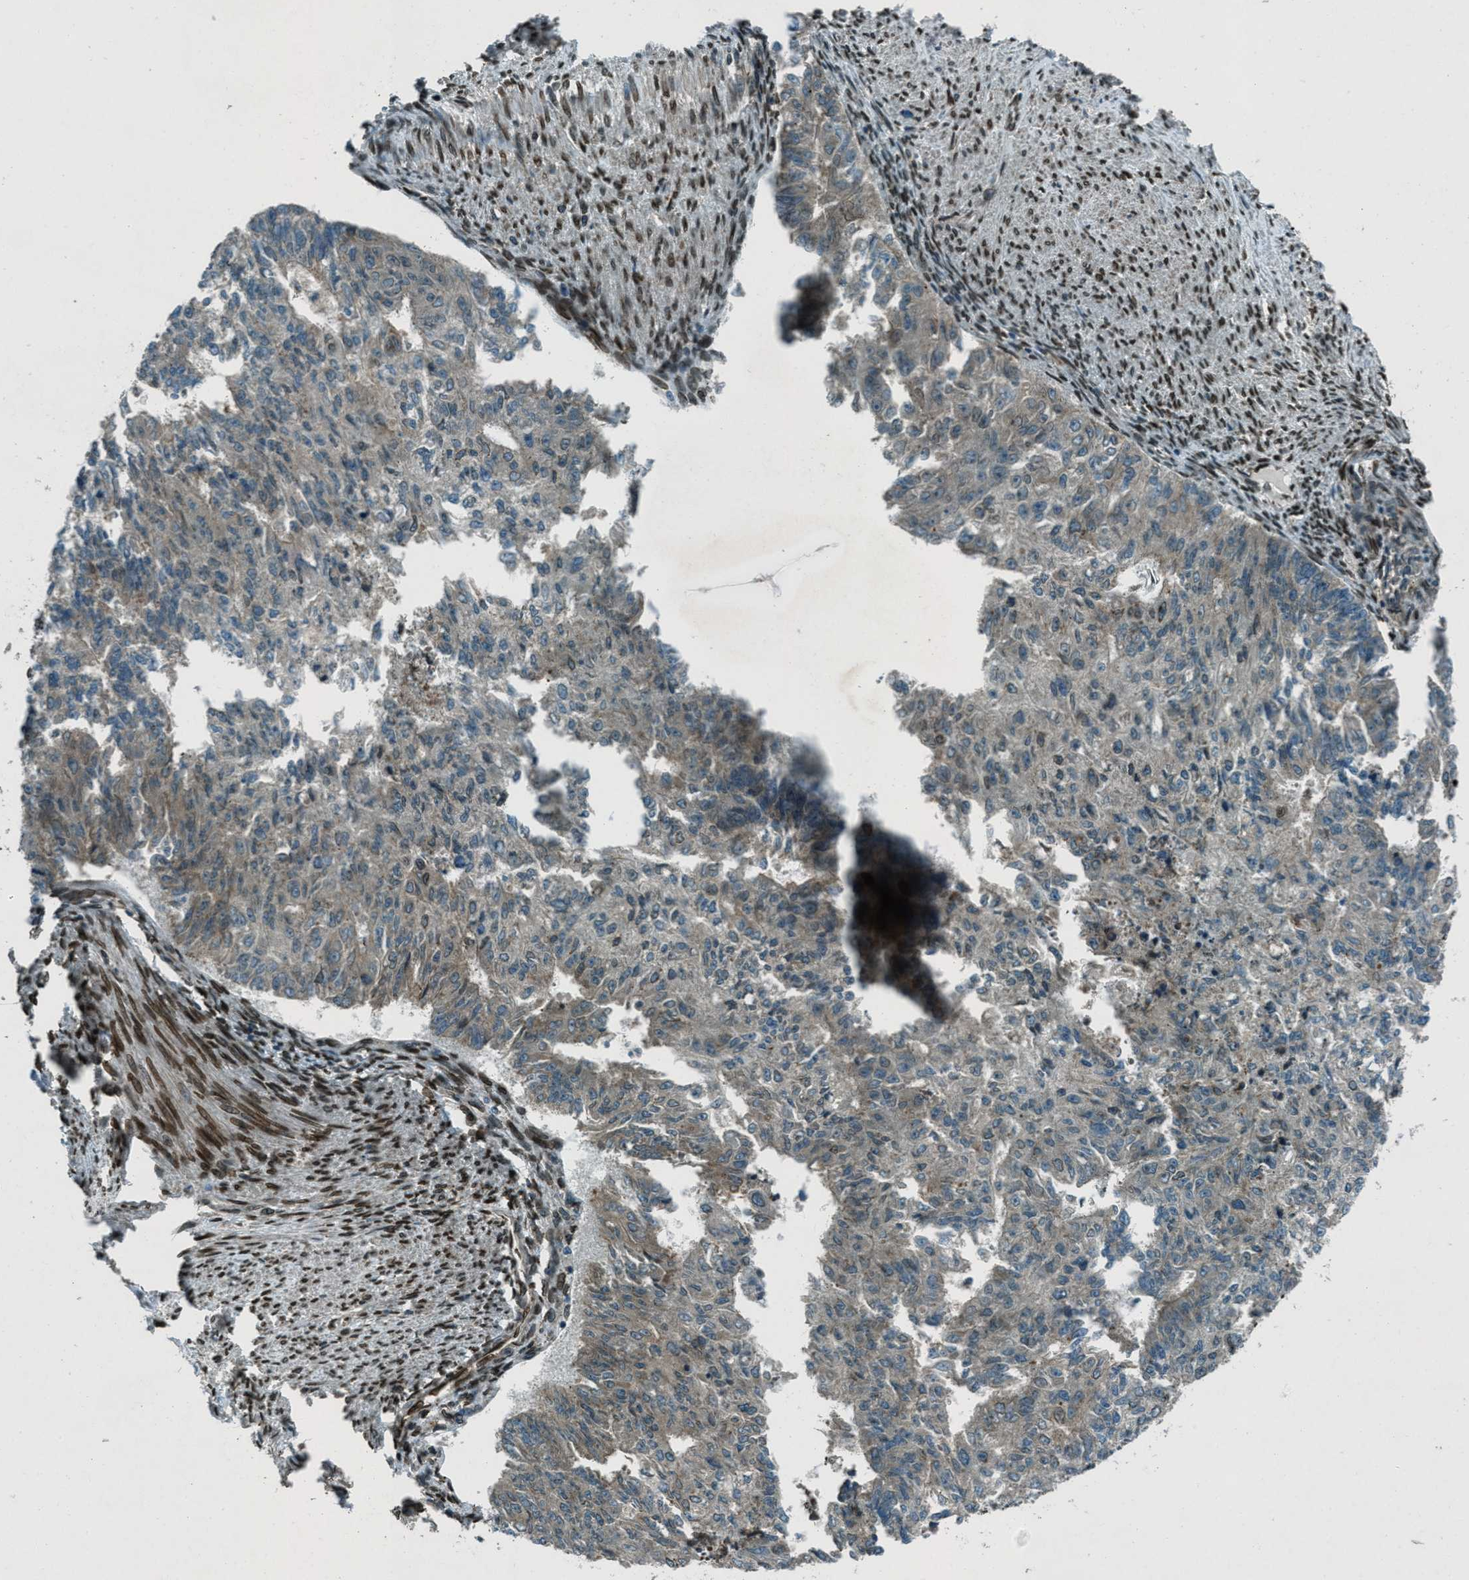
{"staining": {"intensity": "weak", "quantity": ">75%", "location": "cytoplasmic/membranous"}, "tissue": "endometrial cancer", "cell_type": "Tumor cells", "image_type": "cancer", "snomed": [{"axis": "morphology", "description": "Adenocarcinoma, NOS"}, {"axis": "topography", "description": "Endometrium"}], "caption": "This is an image of immunohistochemistry staining of endometrial adenocarcinoma, which shows weak staining in the cytoplasmic/membranous of tumor cells.", "gene": "LEMD2", "patient": {"sex": "female", "age": 32}}